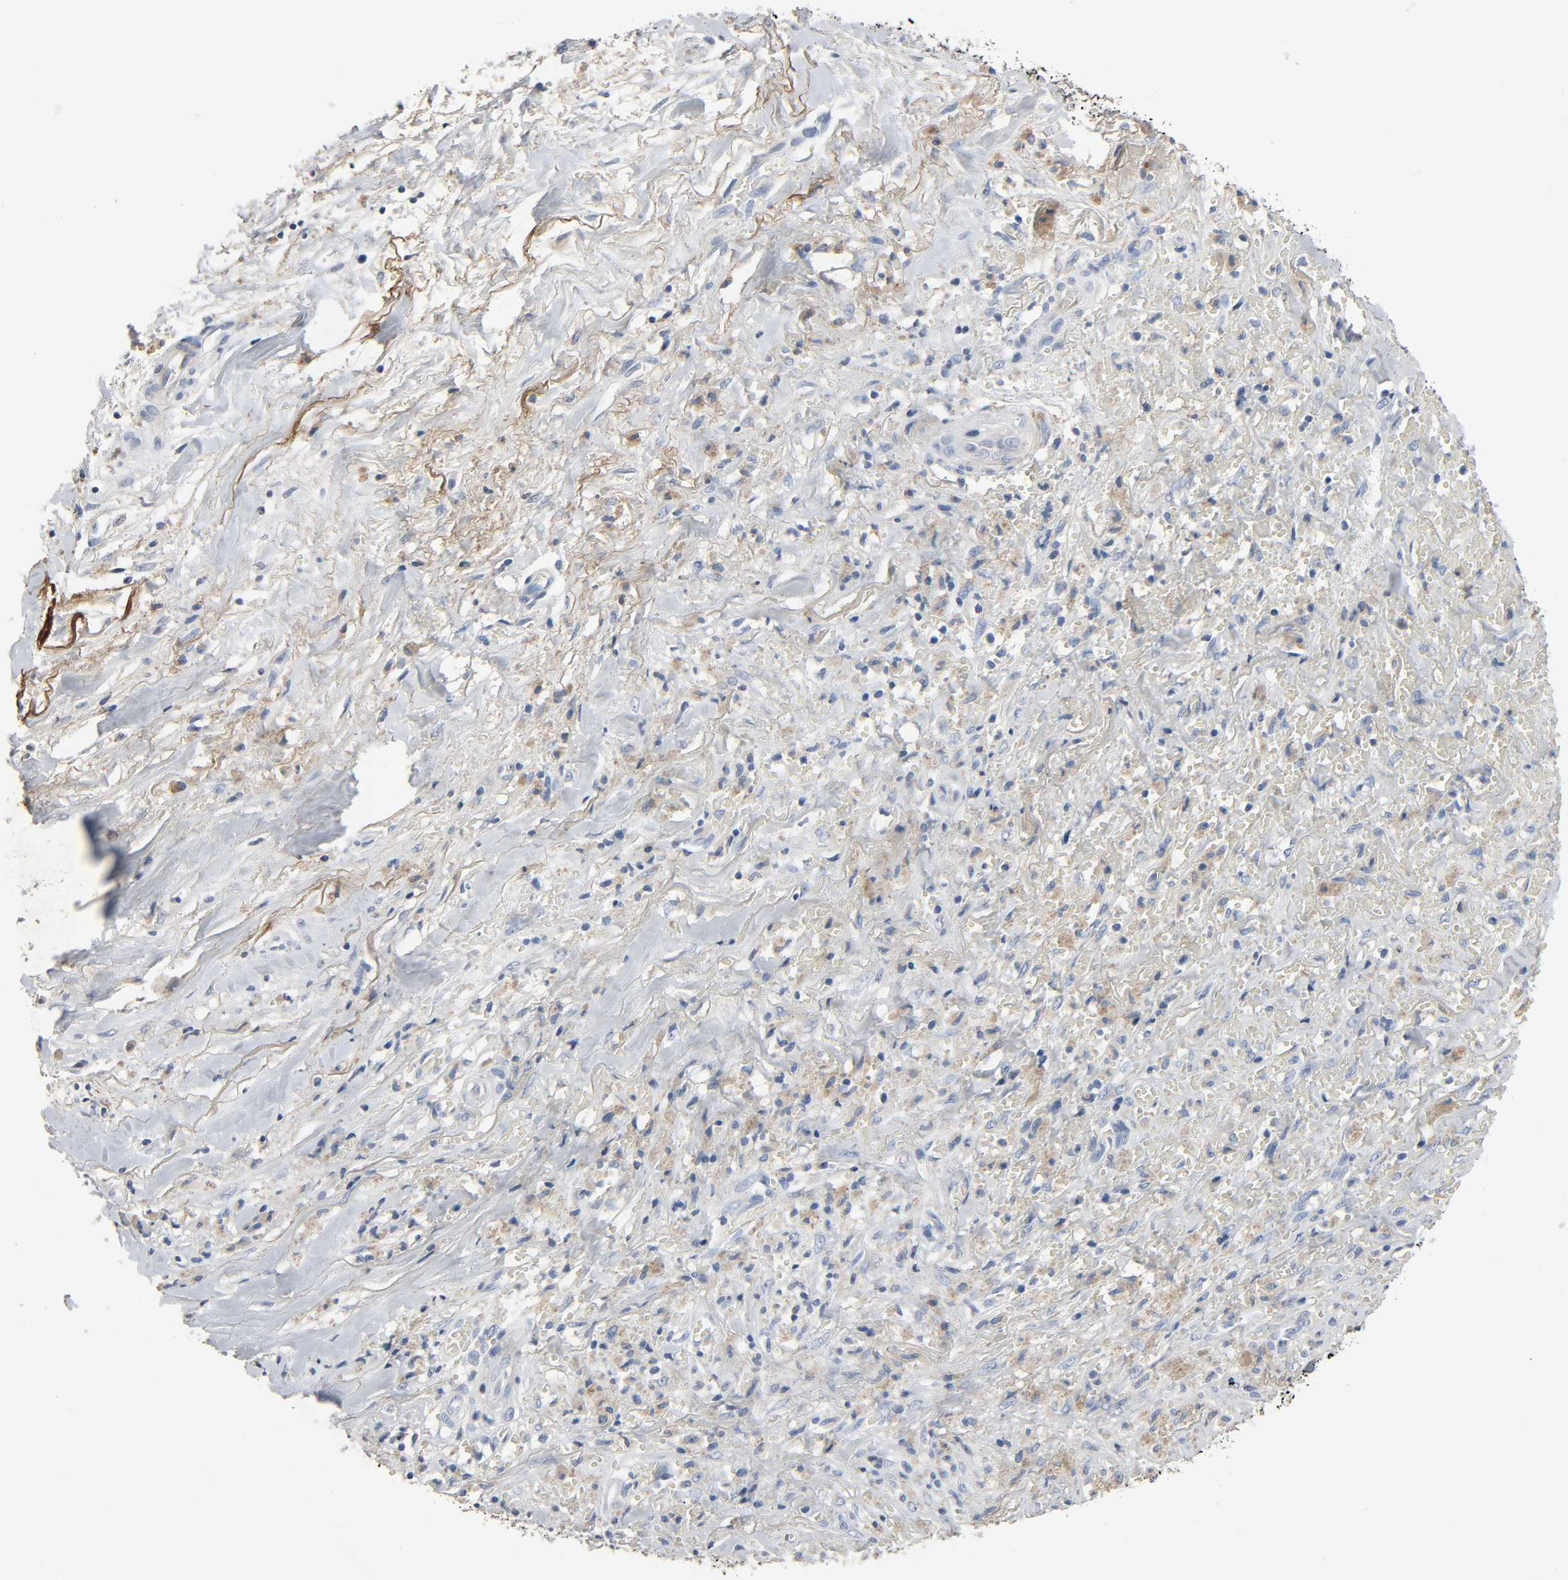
{"staining": {"intensity": "negative", "quantity": "none", "location": "none"}, "tissue": "liver cancer", "cell_type": "Tumor cells", "image_type": "cancer", "snomed": [{"axis": "morphology", "description": "Cholangiocarcinoma"}, {"axis": "topography", "description": "Liver"}], "caption": "The immunohistochemistry (IHC) photomicrograph has no significant positivity in tumor cells of liver cholangiocarcinoma tissue. Brightfield microscopy of immunohistochemistry (IHC) stained with DAB (3,3'-diaminobenzidine) (brown) and hematoxylin (blue), captured at high magnification.", "gene": "FBLN5", "patient": {"sex": "female", "age": 70}}